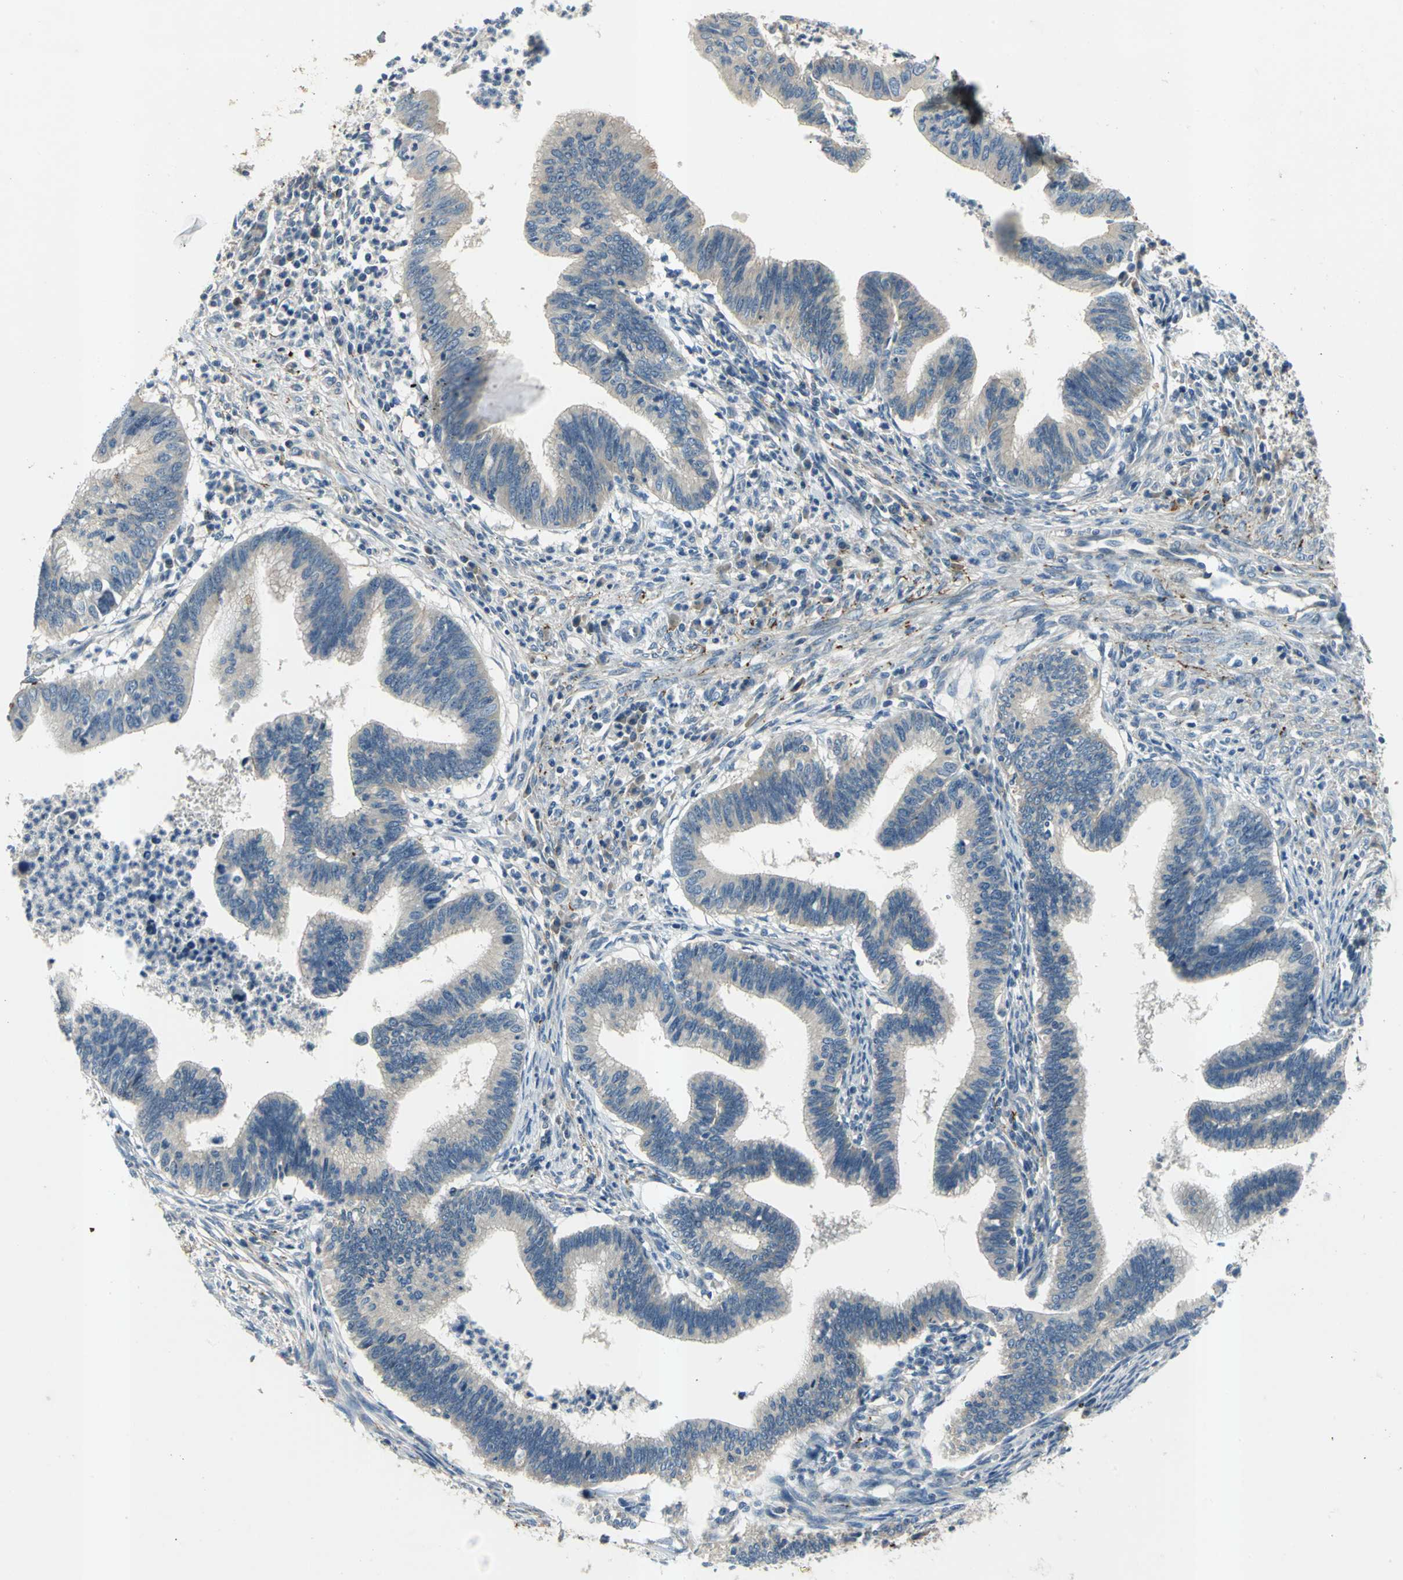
{"staining": {"intensity": "negative", "quantity": "none", "location": "none"}, "tissue": "cervical cancer", "cell_type": "Tumor cells", "image_type": "cancer", "snomed": [{"axis": "morphology", "description": "Adenocarcinoma, NOS"}, {"axis": "topography", "description": "Cervix"}], "caption": "DAB immunohistochemical staining of cervical cancer (adenocarcinoma) reveals no significant expression in tumor cells.", "gene": "SLC16A7", "patient": {"sex": "female", "age": 36}}